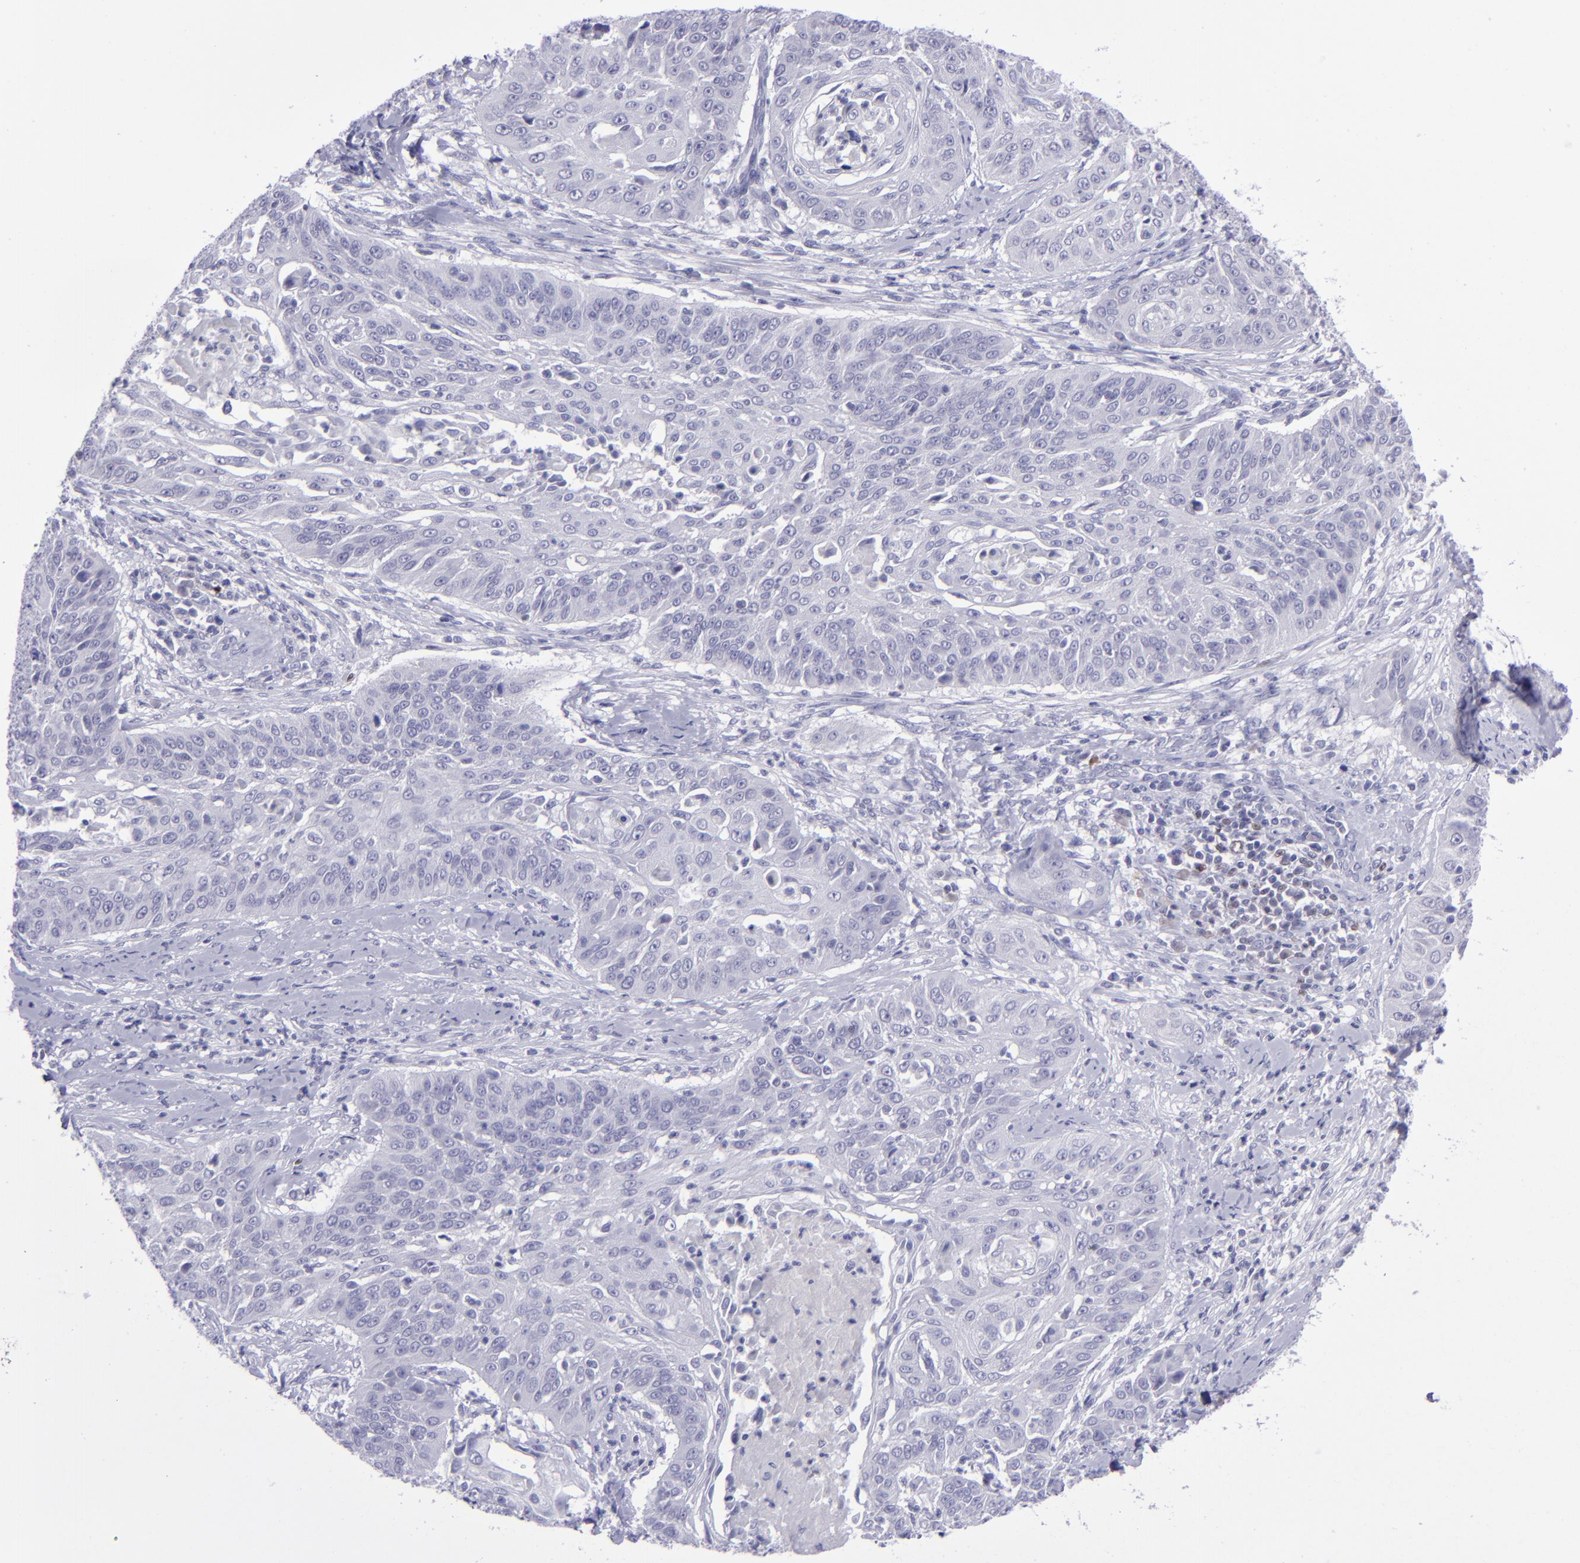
{"staining": {"intensity": "negative", "quantity": "none", "location": "none"}, "tissue": "cervical cancer", "cell_type": "Tumor cells", "image_type": "cancer", "snomed": [{"axis": "morphology", "description": "Squamous cell carcinoma, NOS"}, {"axis": "topography", "description": "Cervix"}], "caption": "Cervical squamous cell carcinoma stained for a protein using immunohistochemistry (IHC) demonstrates no staining tumor cells.", "gene": "POU2F2", "patient": {"sex": "female", "age": 64}}